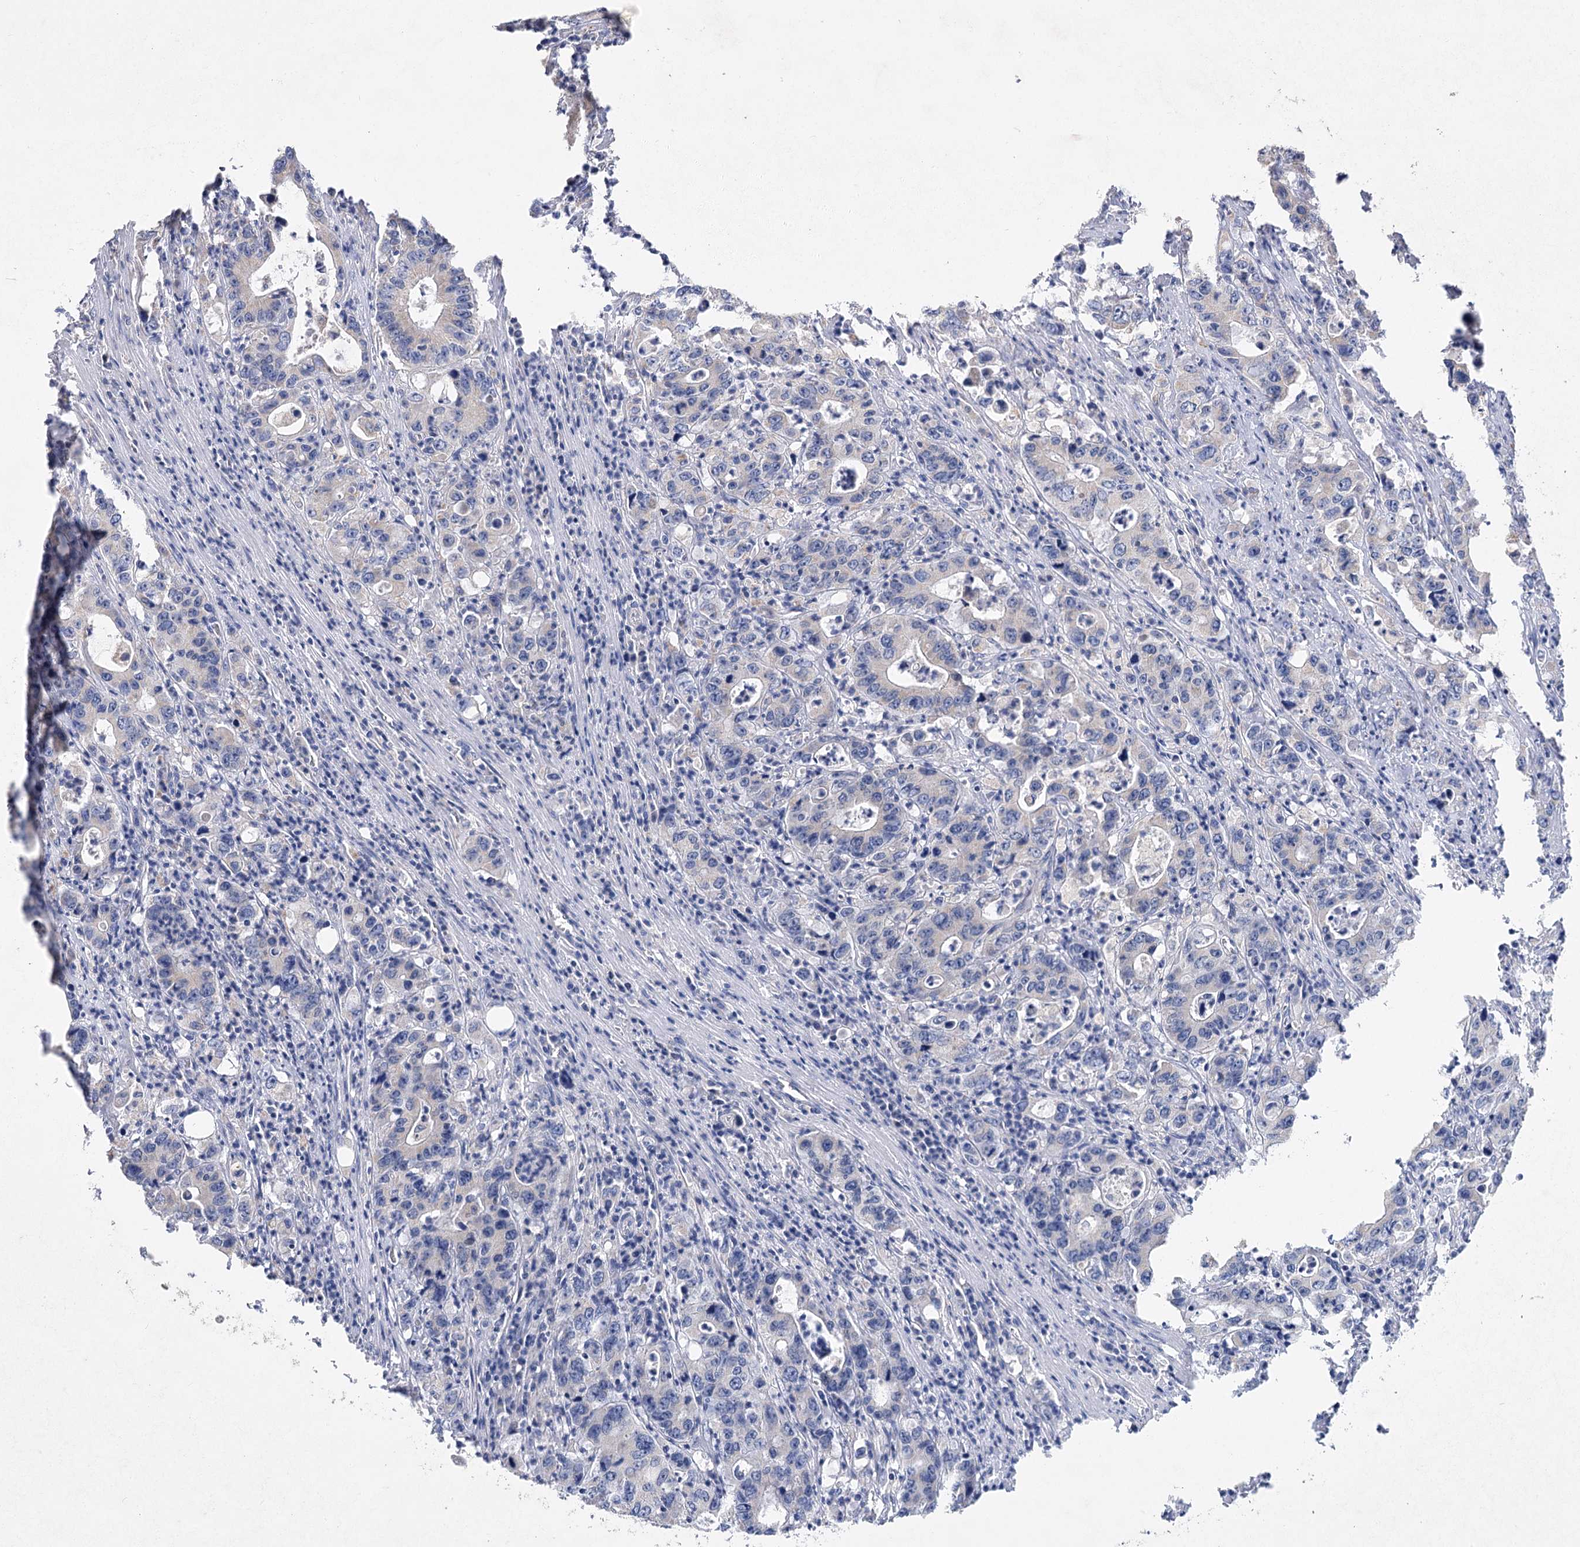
{"staining": {"intensity": "negative", "quantity": "none", "location": "none"}, "tissue": "colorectal cancer", "cell_type": "Tumor cells", "image_type": "cancer", "snomed": [{"axis": "morphology", "description": "Adenocarcinoma, NOS"}, {"axis": "topography", "description": "Colon"}], "caption": "An immunohistochemistry photomicrograph of adenocarcinoma (colorectal) is shown. There is no staining in tumor cells of adenocarcinoma (colorectal).", "gene": "TMEM187", "patient": {"sex": "female", "age": 75}}